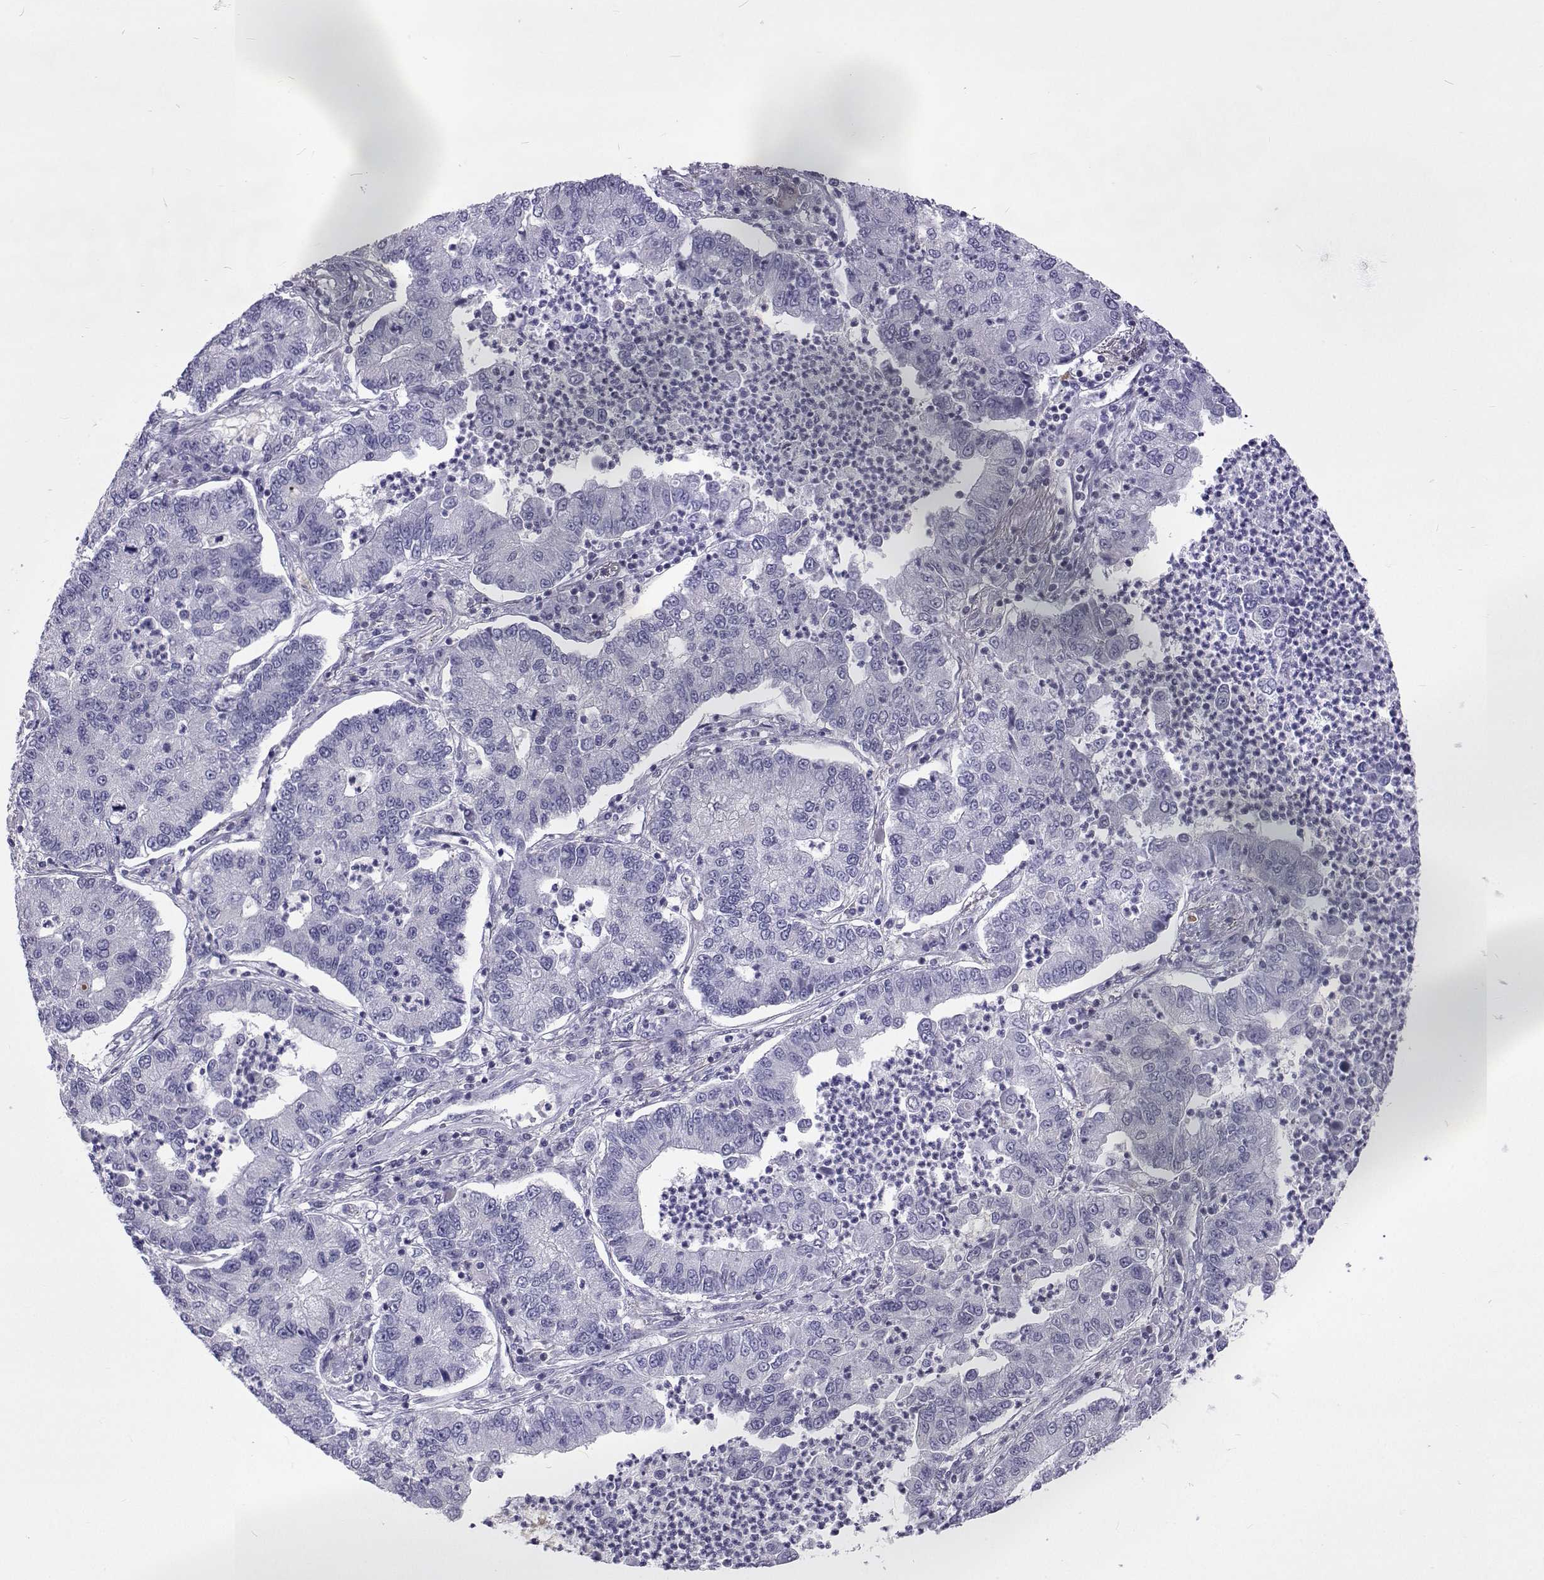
{"staining": {"intensity": "negative", "quantity": "none", "location": "none"}, "tissue": "lung cancer", "cell_type": "Tumor cells", "image_type": "cancer", "snomed": [{"axis": "morphology", "description": "Adenocarcinoma, NOS"}, {"axis": "topography", "description": "Lung"}], "caption": "An IHC micrograph of adenocarcinoma (lung) is shown. There is no staining in tumor cells of adenocarcinoma (lung).", "gene": "GALM", "patient": {"sex": "female", "age": 57}}